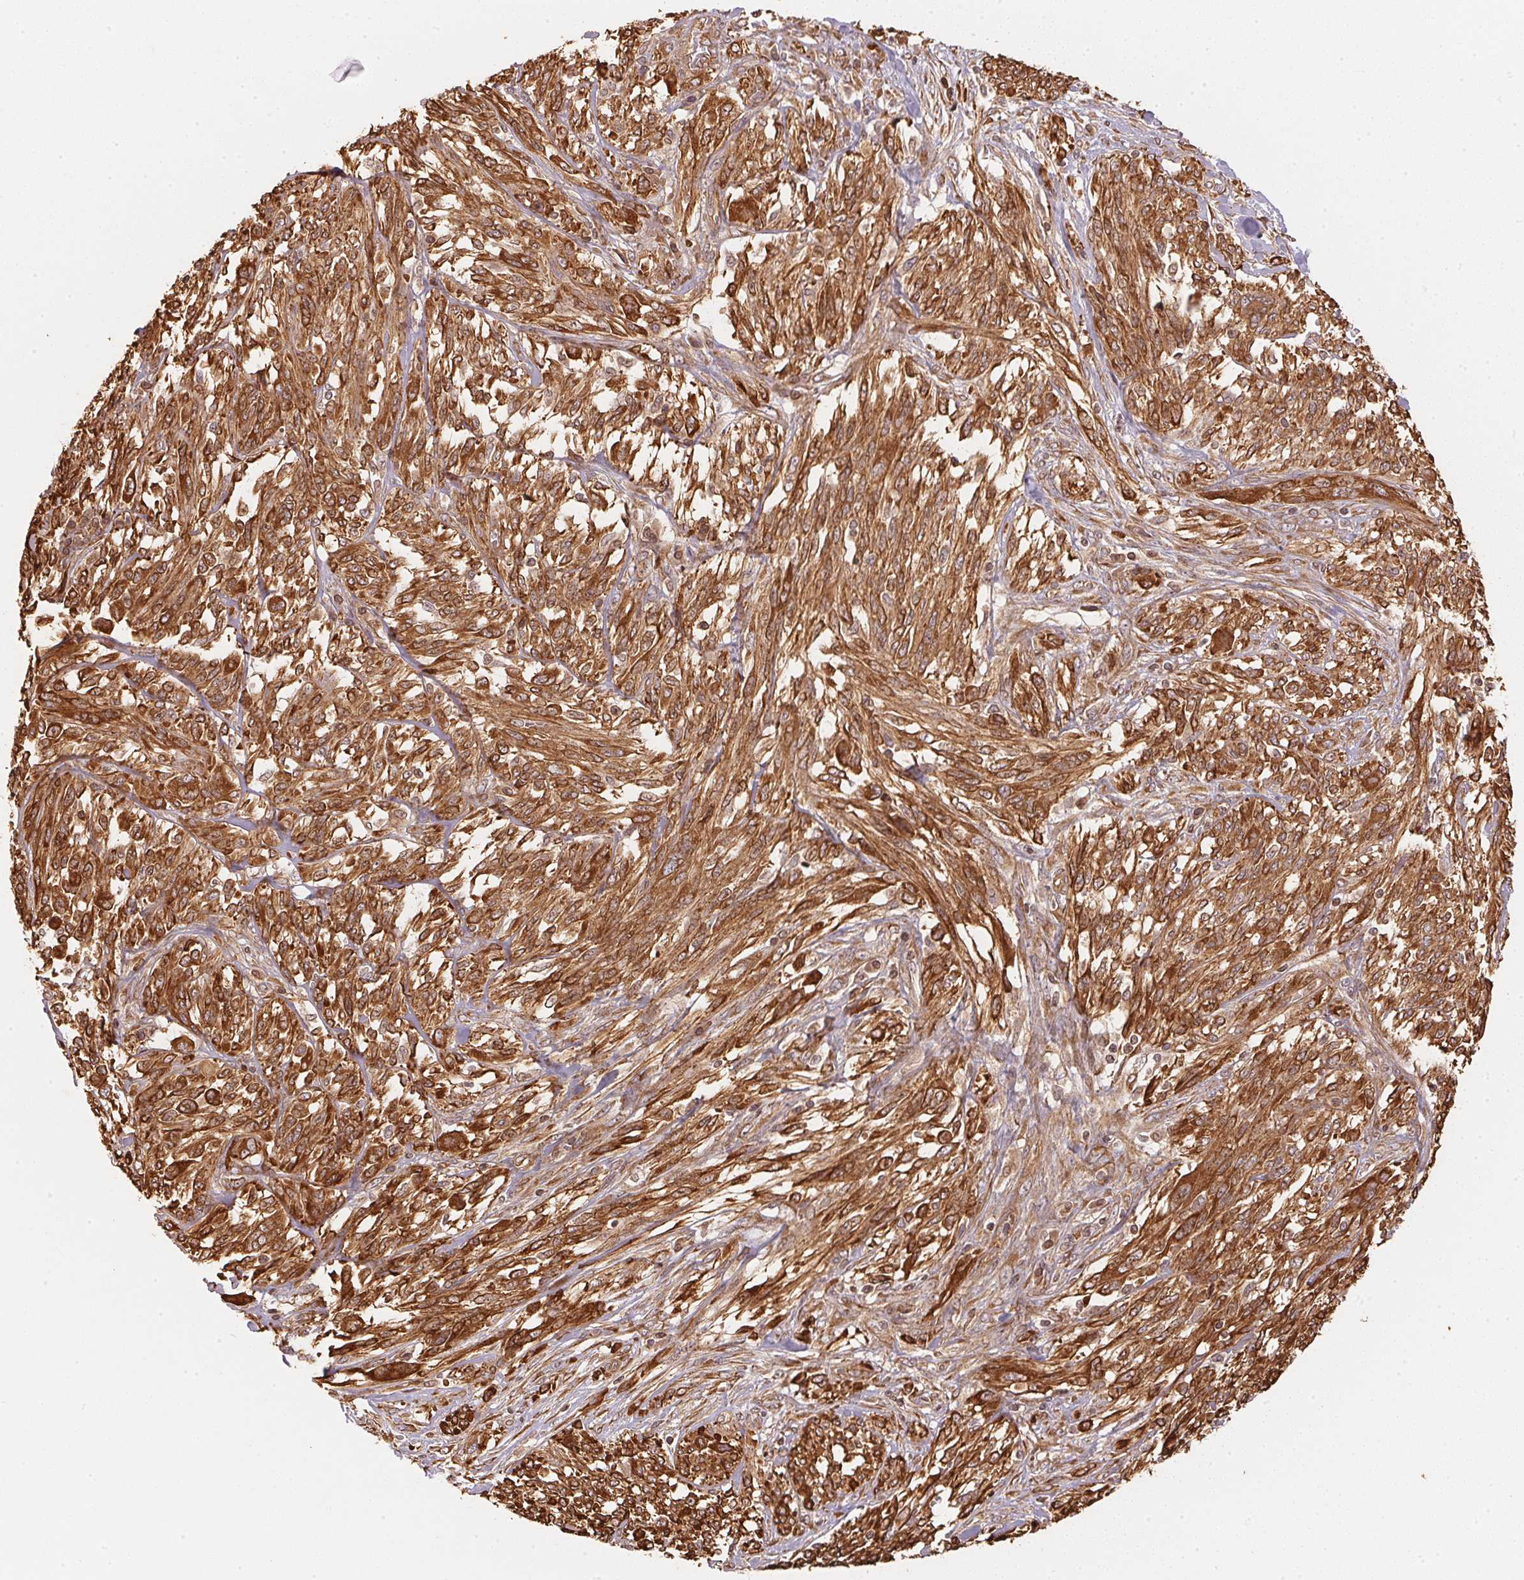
{"staining": {"intensity": "strong", "quantity": ">75%", "location": "cytoplasmic/membranous"}, "tissue": "melanoma", "cell_type": "Tumor cells", "image_type": "cancer", "snomed": [{"axis": "morphology", "description": "Malignant melanoma, NOS"}, {"axis": "topography", "description": "Skin"}], "caption": "Immunohistochemical staining of melanoma shows strong cytoplasmic/membranous protein positivity in approximately >75% of tumor cells.", "gene": "STRN4", "patient": {"sex": "female", "age": 91}}